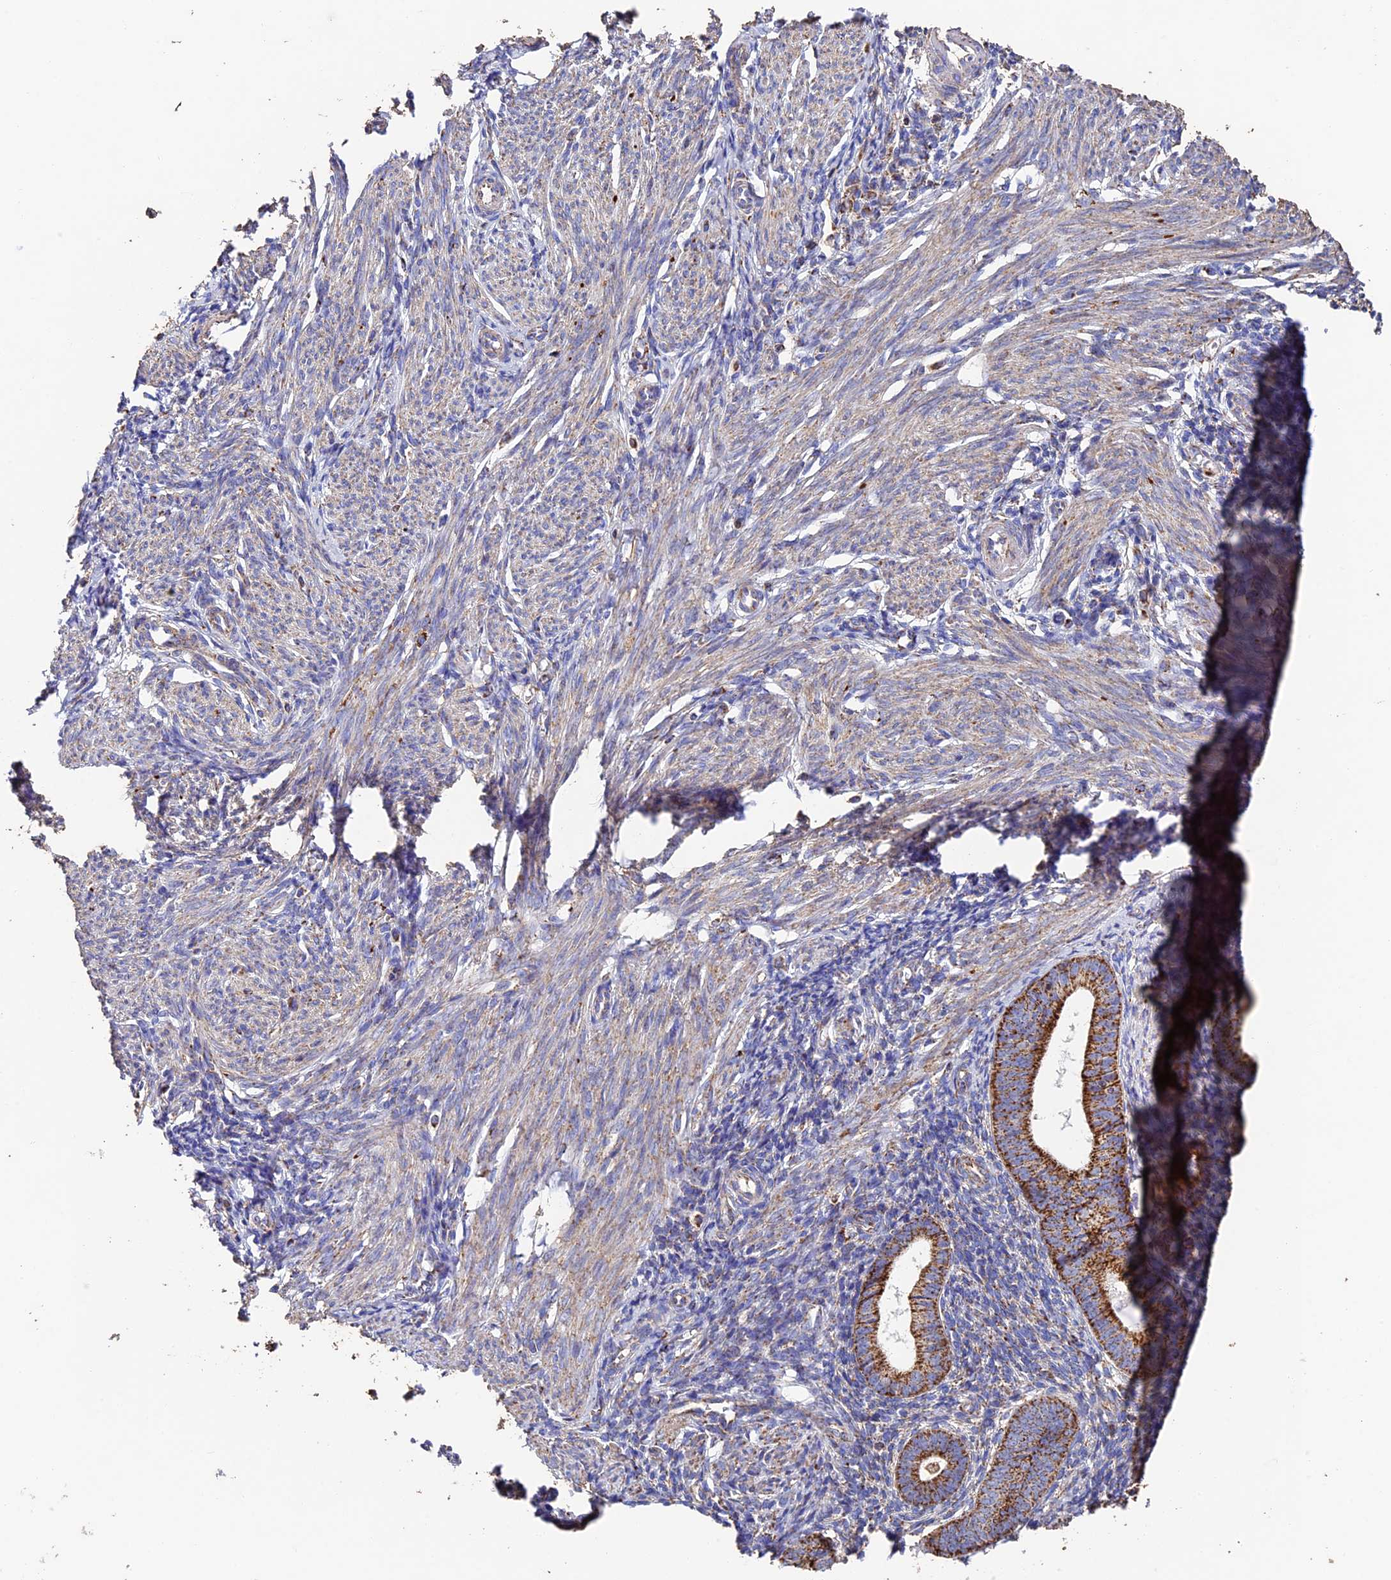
{"staining": {"intensity": "moderate", "quantity": ">75%", "location": "cytoplasmic/membranous"}, "tissue": "endometrium", "cell_type": "Cells in endometrial stroma", "image_type": "normal", "snomed": [{"axis": "morphology", "description": "Normal tissue, NOS"}, {"axis": "morphology", "description": "Adenocarcinoma, NOS"}, {"axis": "topography", "description": "Endometrium"}], "caption": "A photomicrograph of human endometrium stained for a protein shows moderate cytoplasmic/membranous brown staining in cells in endometrial stroma. (brown staining indicates protein expression, while blue staining denotes nuclei).", "gene": "ADAT1", "patient": {"sex": "female", "age": 57}}